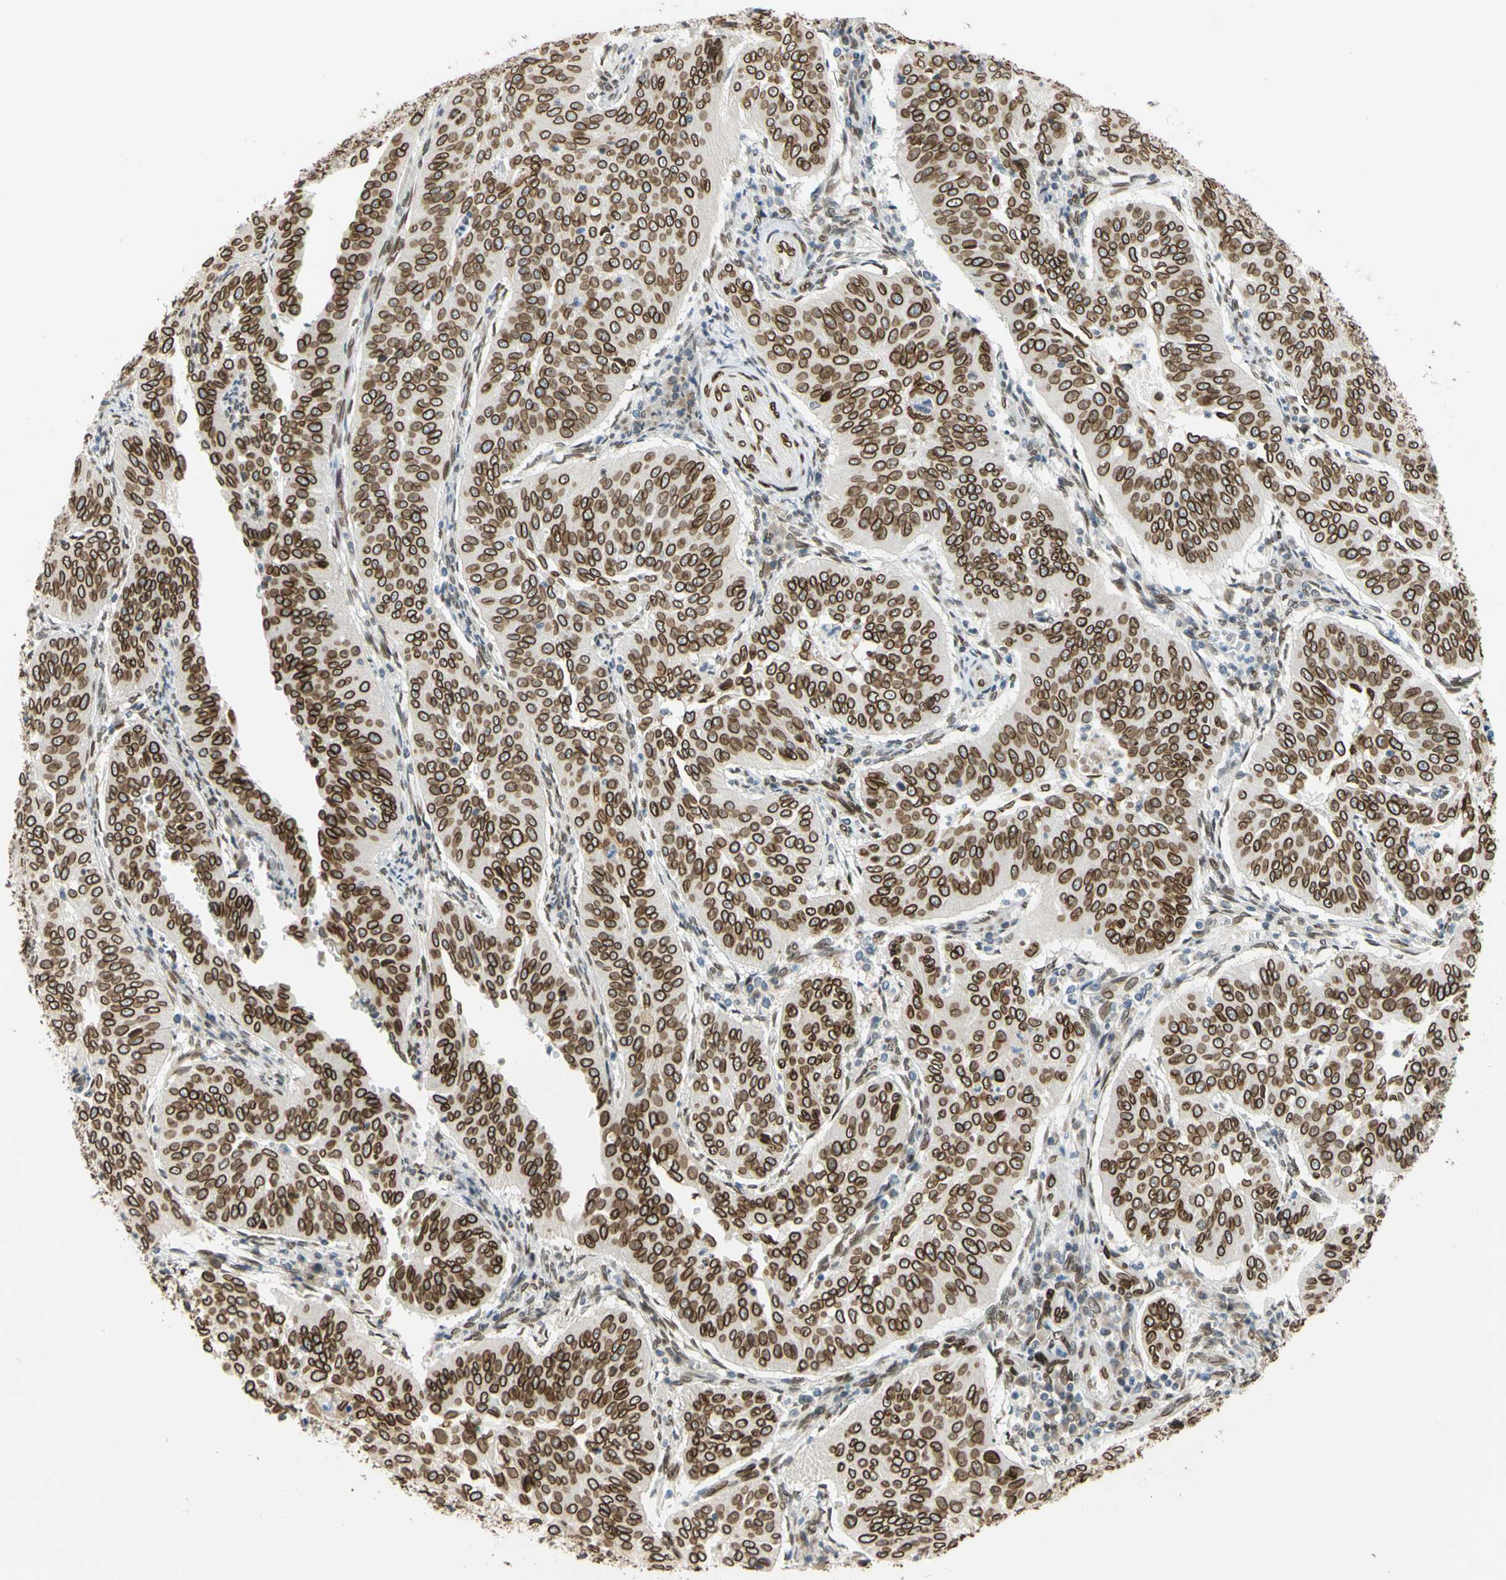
{"staining": {"intensity": "strong", "quantity": ">75%", "location": "cytoplasmic/membranous,nuclear"}, "tissue": "cervical cancer", "cell_type": "Tumor cells", "image_type": "cancer", "snomed": [{"axis": "morphology", "description": "Normal tissue, NOS"}, {"axis": "morphology", "description": "Squamous cell carcinoma, NOS"}, {"axis": "topography", "description": "Cervix"}], "caption": "Human squamous cell carcinoma (cervical) stained for a protein (brown) shows strong cytoplasmic/membranous and nuclear positive positivity in approximately >75% of tumor cells.", "gene": "SUN1", "patient": {"sex": "female", "age": 39}}